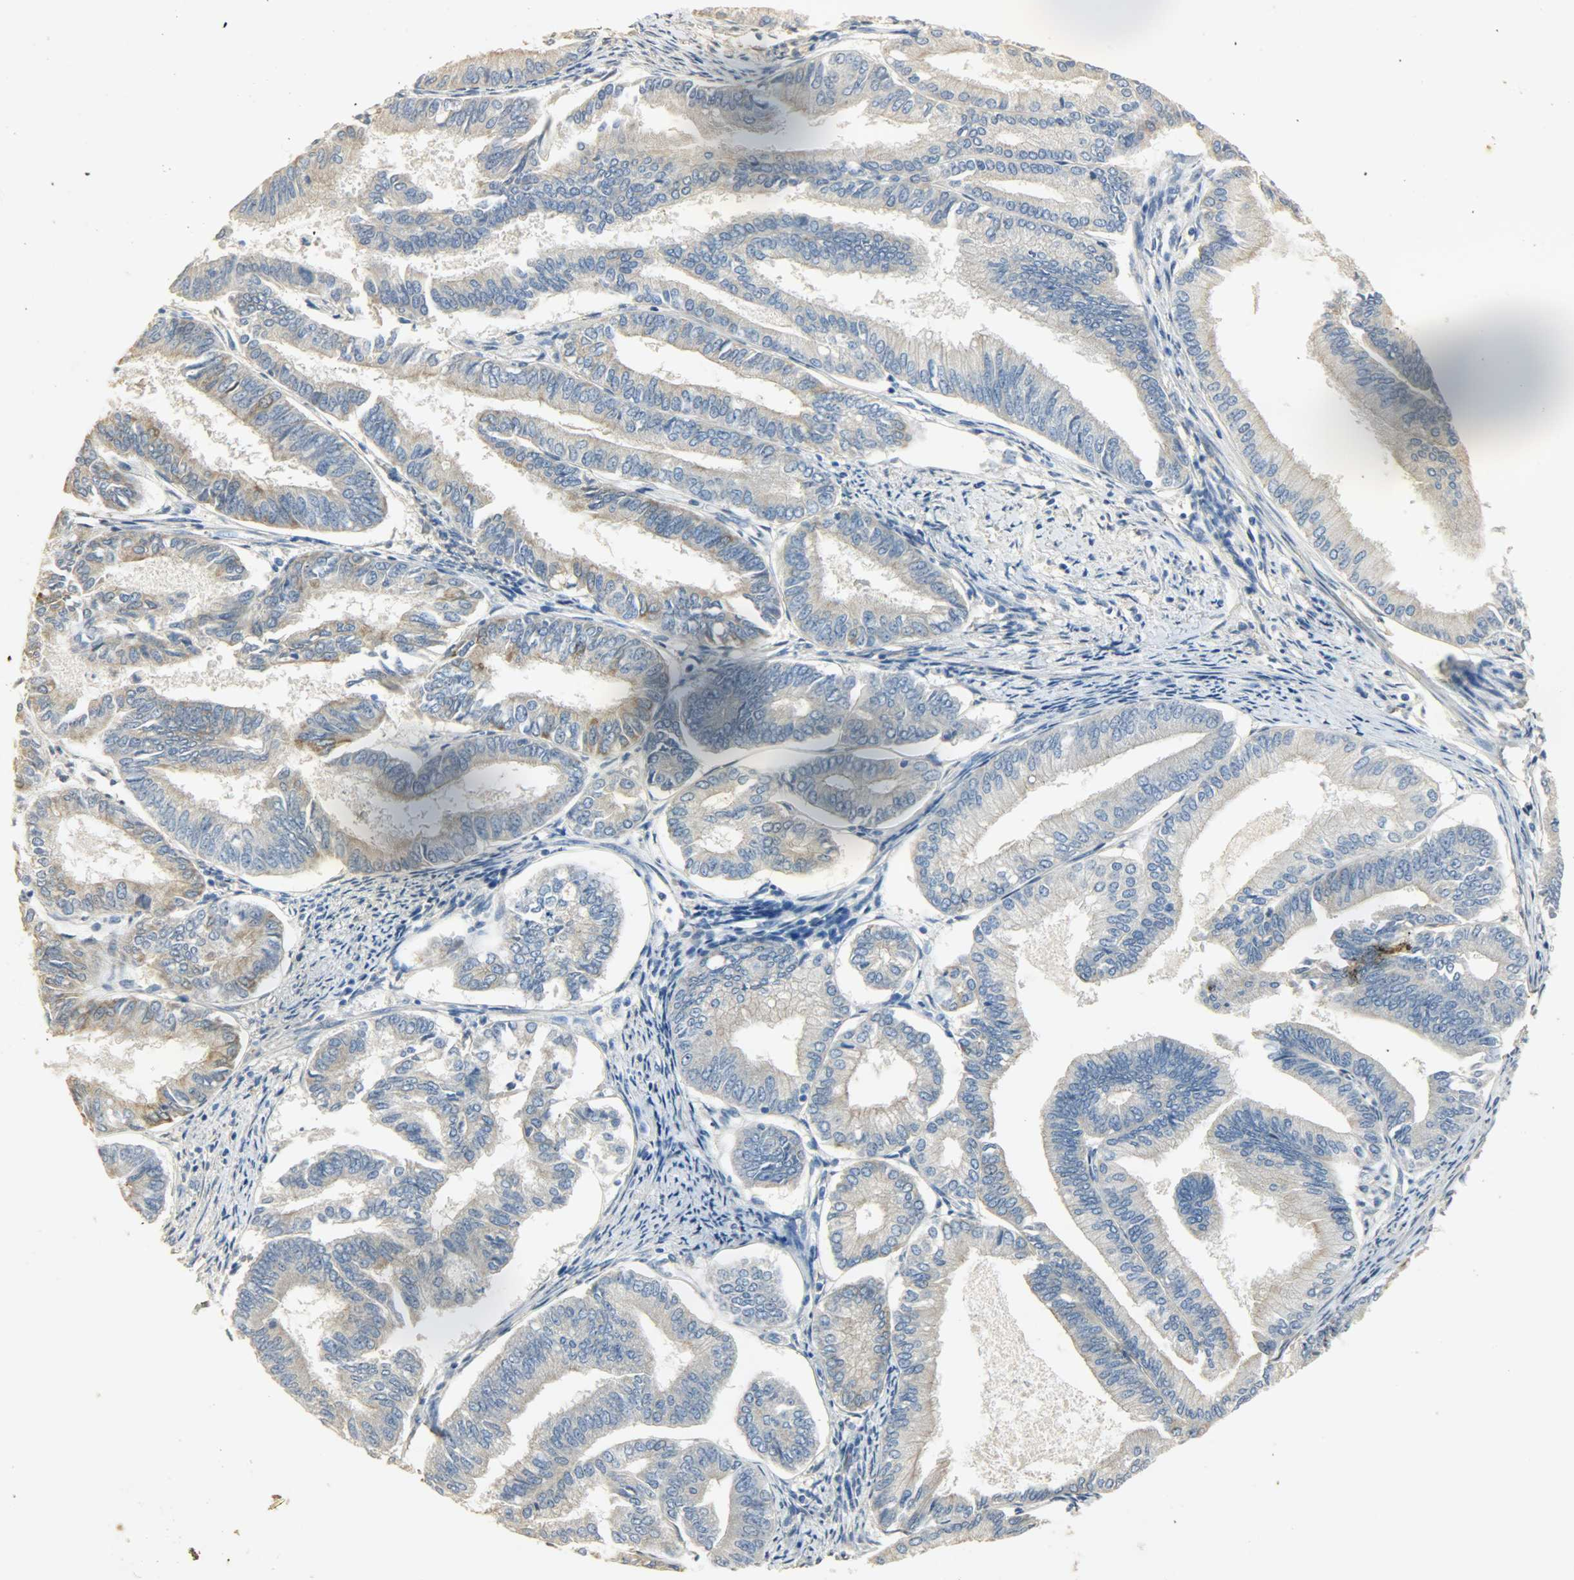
{"staining": {"intensity": "moderate", "quantity": "<25%", "location": "cytoplasmic/membranous"}, "tissue": "endometrial cancer", "cell_type": "Tumor cells", "image_type": "cancer", "snomed": [{"axis": "morphology", "description": "Adenocarcinoma, NOS"}, {"axis": "topography", "description": "Endometrium"}], "caption": "The immunohistochemical stain shows moderate cytoplasmic/membranous staining in tumor cells of endometrial cancer tissue. The staining is performed using DAB brown chromogen to label protein expression. The nuclei are counter-stained blue using hematoxylin.", "gene": "USP13", "patient": {"sex": "female", "age": 86}}